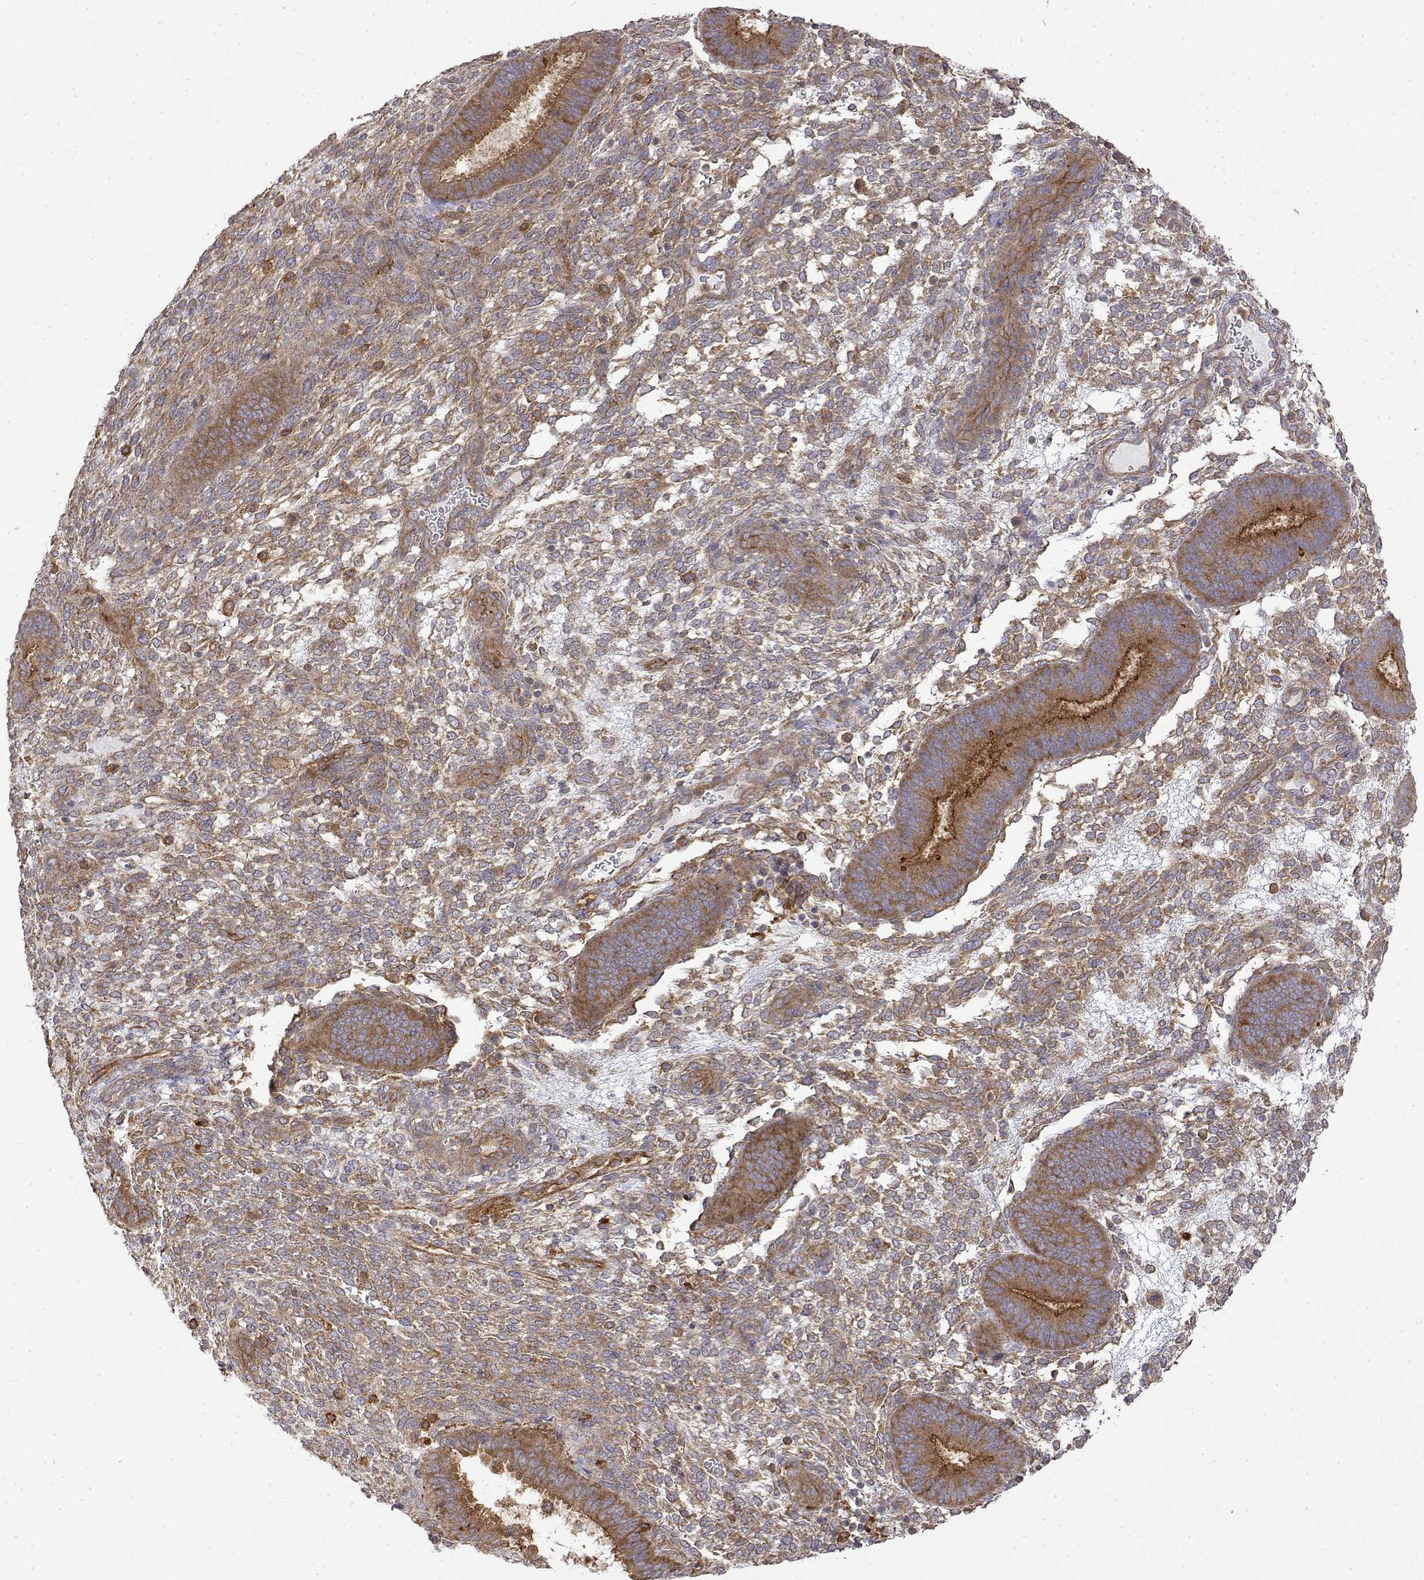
{"staining": {"intensity": "weak", "quantity": ">75%", "location": "cytoplasmic/membranous"}, "tissue": "endometrium", "cell_type": "Cells in endometrial stroma", "image_type": "normal", "snomed": [{"axis": "morphology", "description": "Normal tissue, NOS"}, {"axis": "topography", "description": "Endometrium"}], "caption": "The micrograph exhibits a brown stain indicating the presence of a protein in the cytoplasmic/membranous of cells in endometrial stroma in endometrium.", "gene": "PACSIN2", "patient": {"sex": "female", "age": 39}}